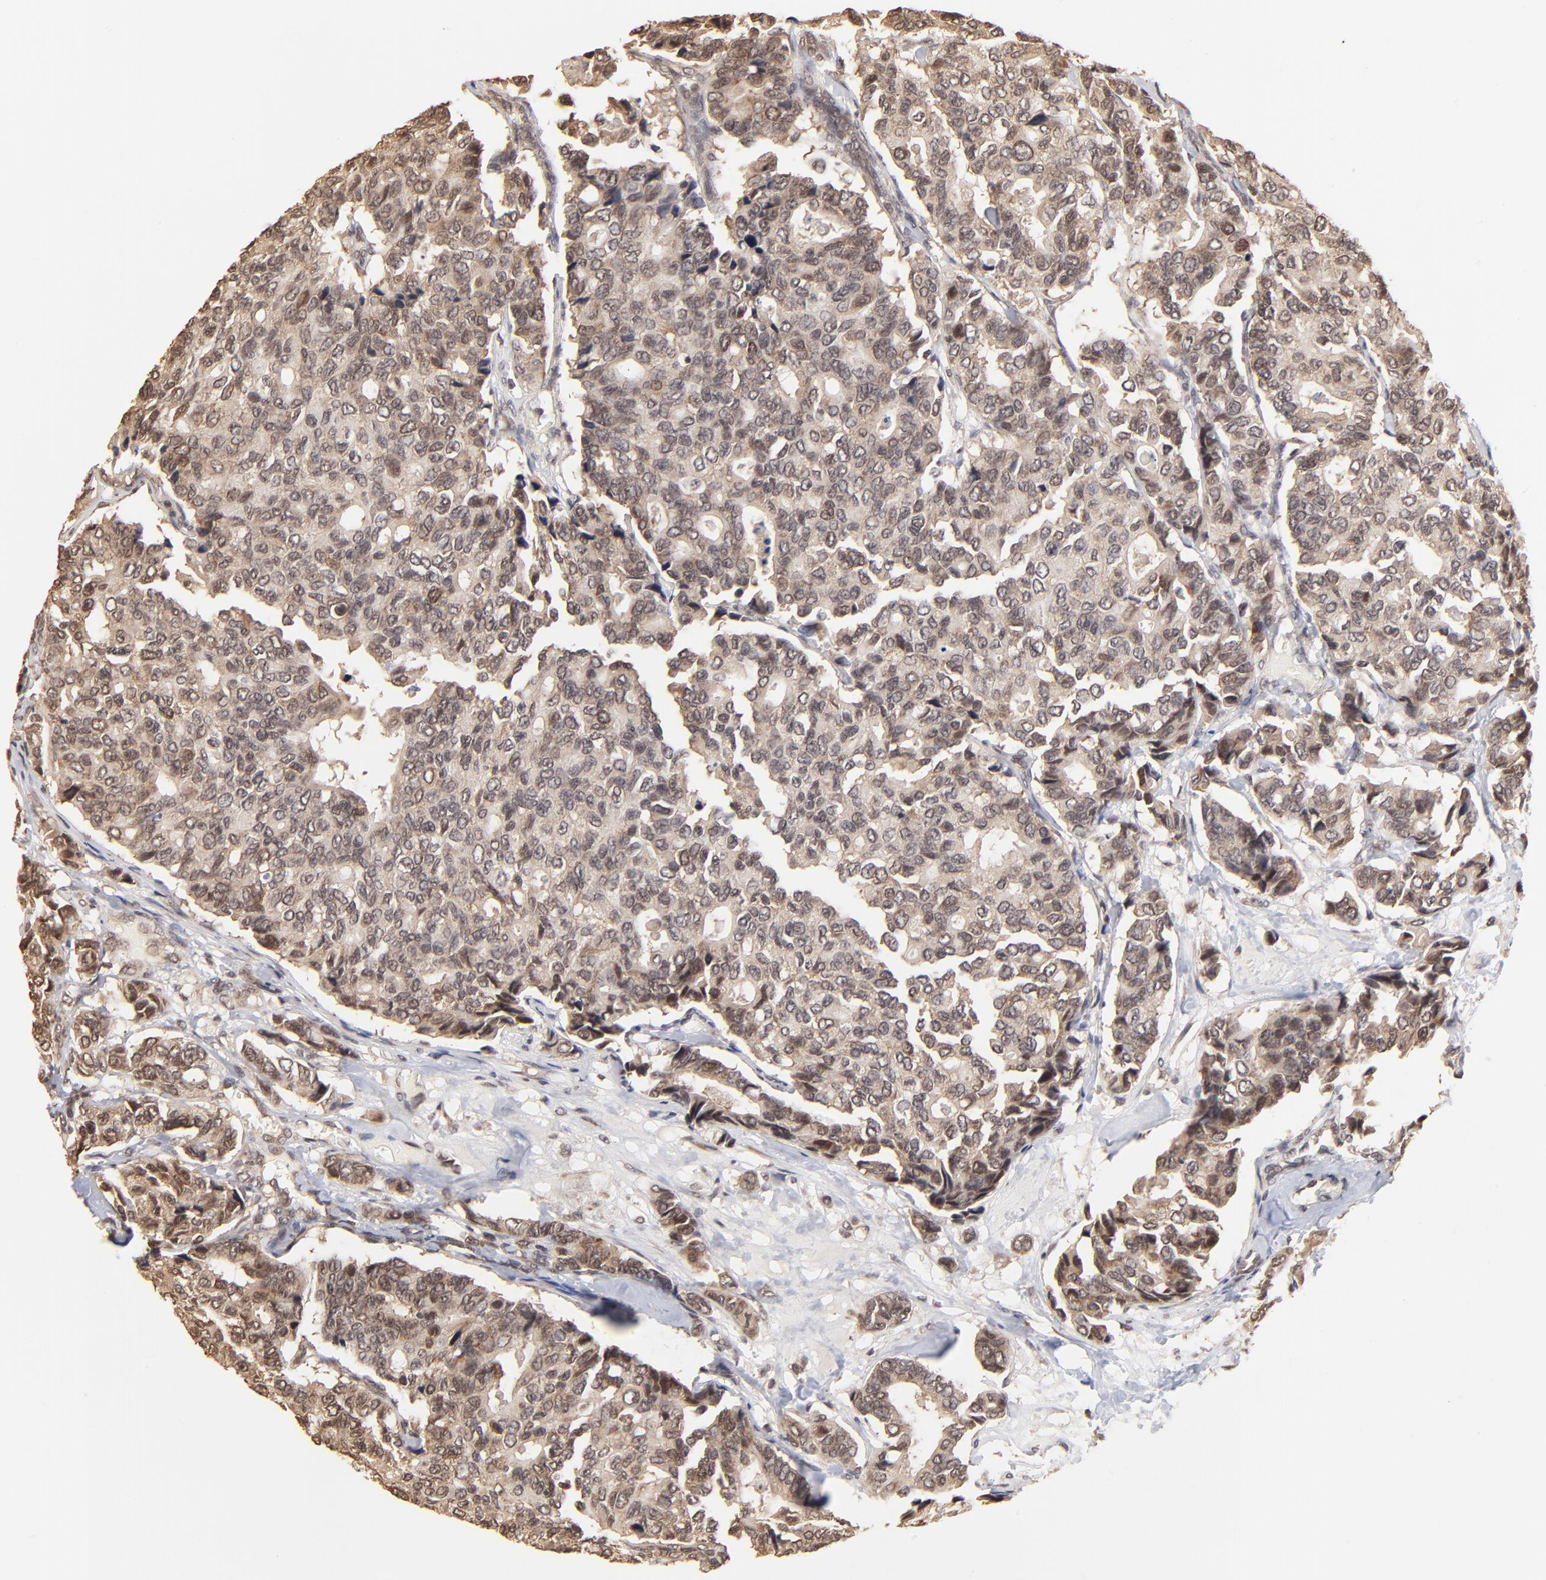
{"staining": {"intensity": "weak", "quantity": "25%-75%", "location": "cytoplasmic/membranous,nuclear"}, "tissue": "breast cancer", "cell_type": "Tumor cells", "image_type": "cancer", "snomed": [{"axis": "morphology", "description": "Duct carcinoma"}, {"axis": "topography", "description": "Breast"}], "caption": "Brown immunohistochemical staining in breast cancer (invasive ductal carcinoma) shows weak cytoplasmic/membranous and nuclear staining in about 25%-75% of tumor cells. The protein of interest is stained brown, and the nuclei are stained in blue (DAB IHC with brightfield microscopy, high magnification).", "gene": "BRPF1", "patient": {"sex": "female", "age": 69}}